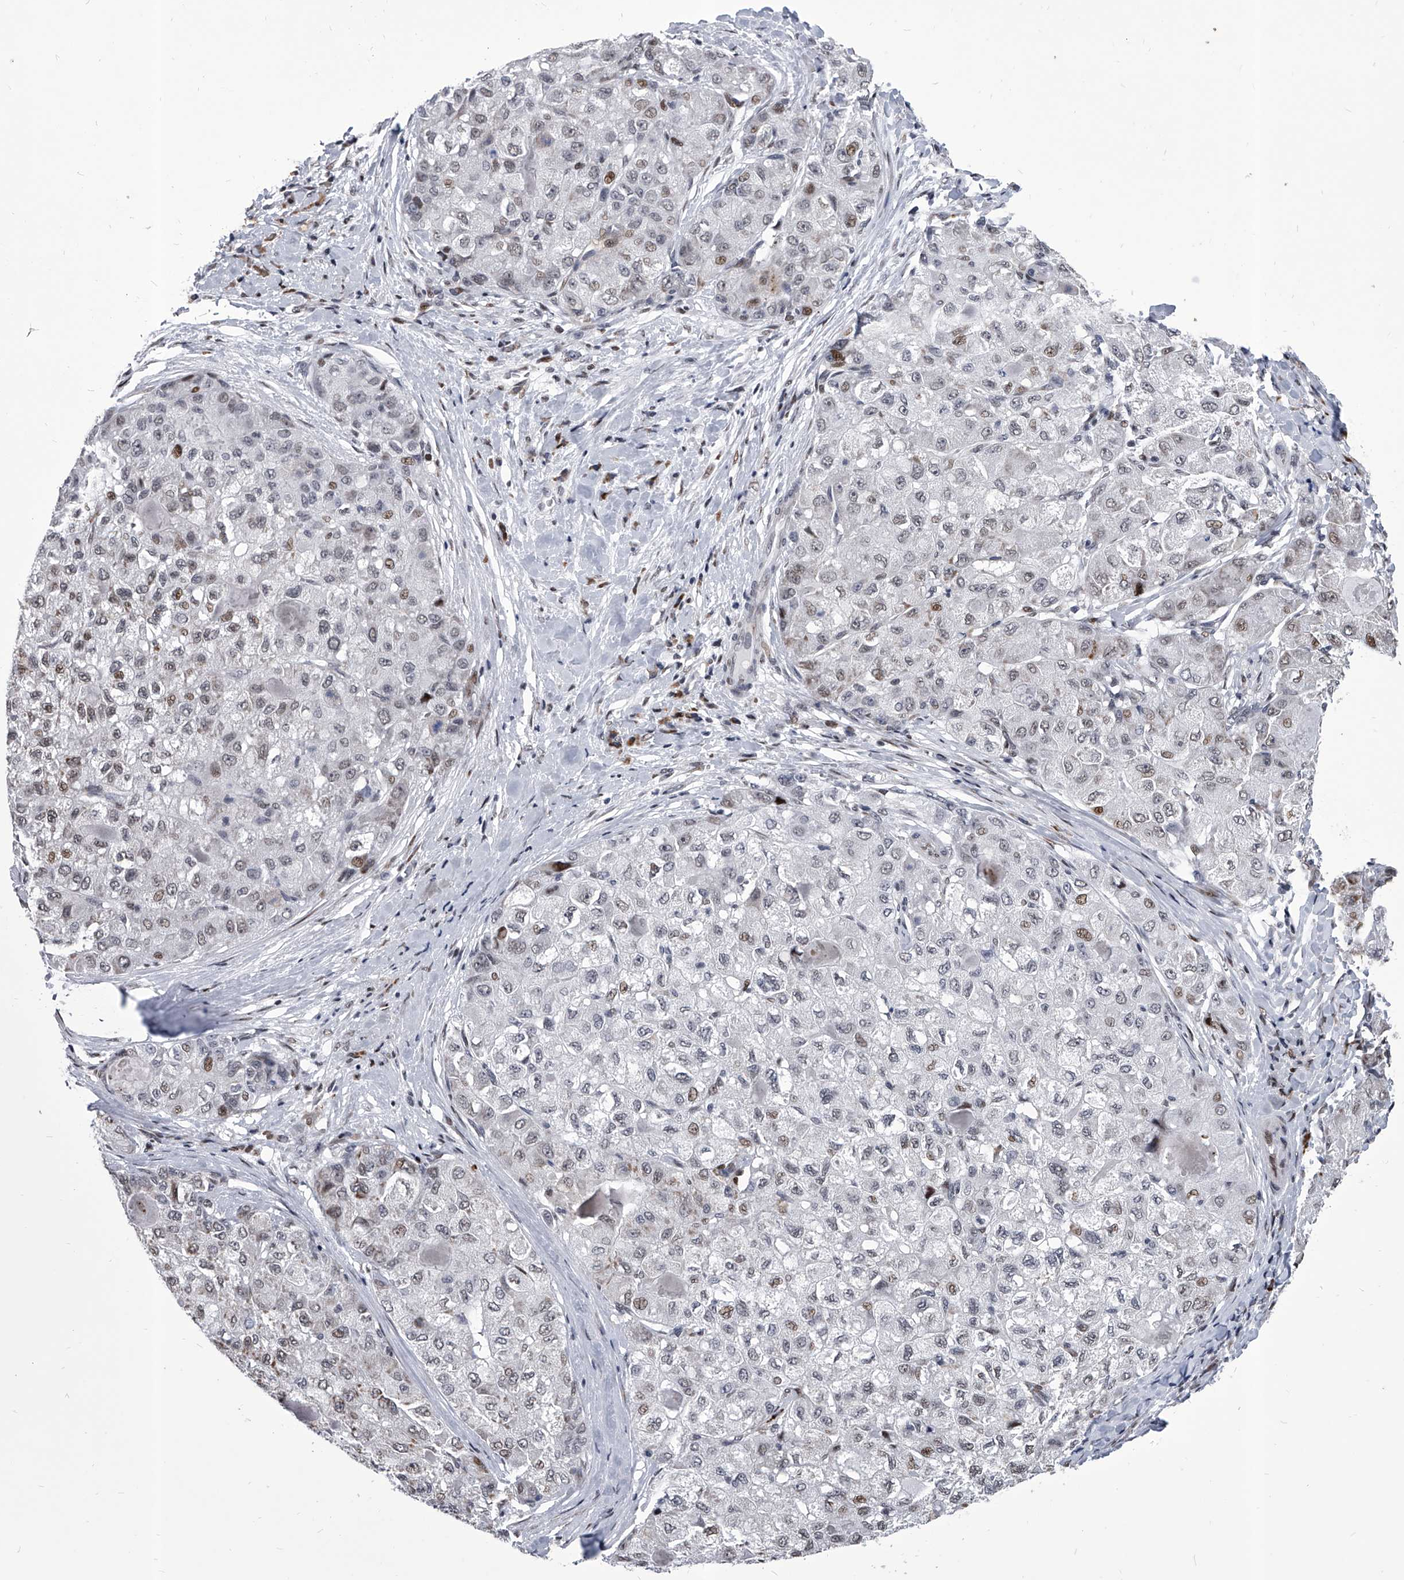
{"staining": {"intensity": "moderate", "quantity": "<25%", "location": "nuclear"}, "tissue": "liver cancer", "cell_type": "Tumor cells", "image_type": "cancer", "snomed": [{"axis": "morphology", "description": "Carcinoma, Hepatocellular, NOS"}, {"axis": "topography", "description": "Liver"}], "caption": "The photomicrograph reveals immunohistochemical staining of hepatocellular carcinoma (liver). There is moderate nuclear expression is seen in approximately <25% of tumor cells. (DAB (3,3'-diaminobenzidine) IHC with brightfield microscopy, high magnification).", "gene": "CMTR1", "patient": {"sex": "male", "age": 80}}